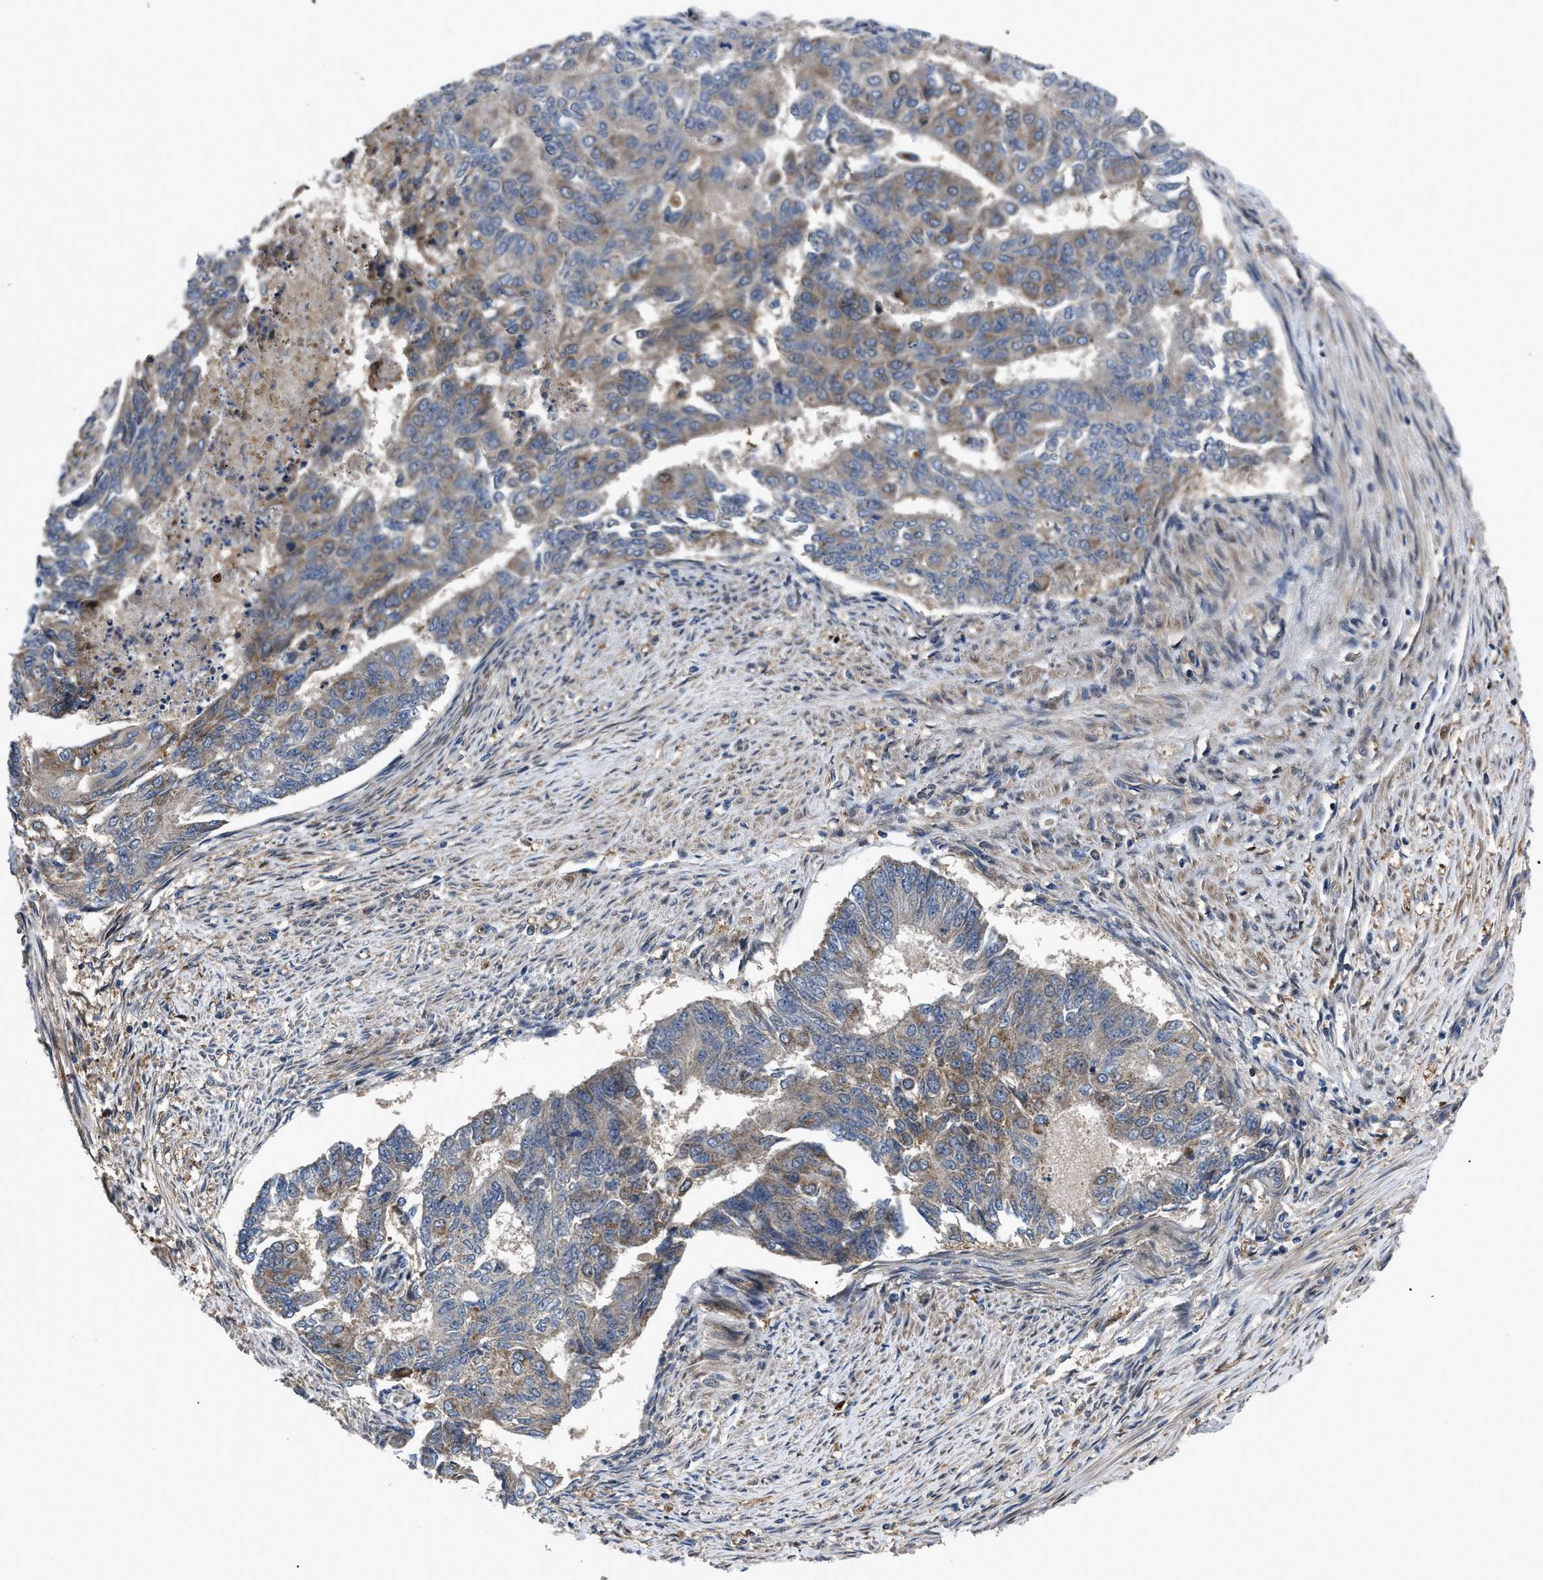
{"staining": {"intensity": "weak", "quantity": ">75%", "location": "cytoplasmic/membranous"}, "tissue": "endometrial cancer", "cell_type": "Tumor cells", "image_type": "cancer", "snomed": [{"axis": "morphology", "description": "Adenocarcinoma, NOS"}, {"axis": "topography", "description": "Endometrium"}], "caption": "Weak cytoplasmic/membranous protein staining is seen in approximately >75% of tumor cells in endometrial cancer (adenocarcinoma). (Brightfield microscopy of DAB IHC at high magnification).", "gene": "PPWD1", "patient": {"sex": "female", "age": 32}}